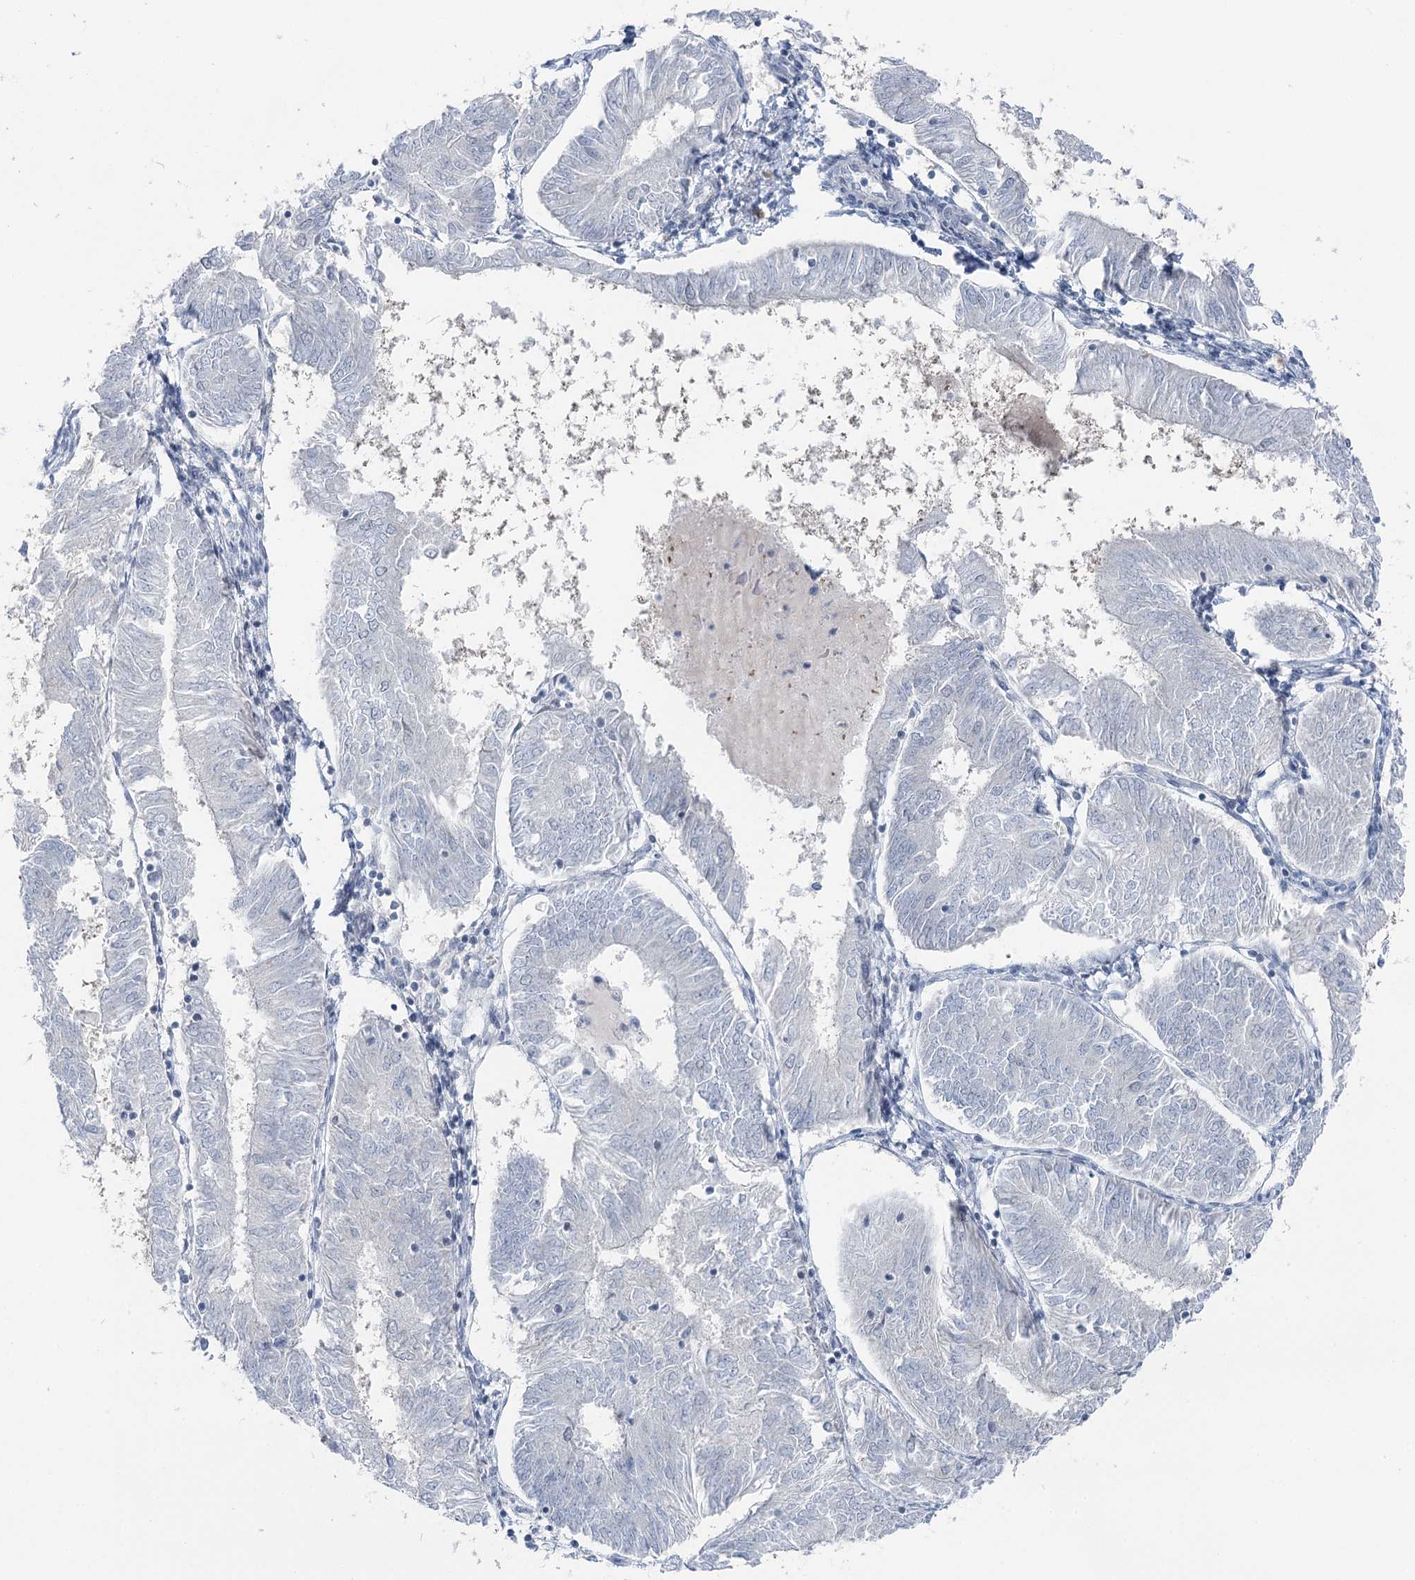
{"staining": {"intensity": "negative", "quantity": "none", "location": "none"}, "tissue": "endometrial cancer", "cell_type": "Tumor cells", "image_type": "cancer", "snomed": [{"axis": "morphology", "description": "Adenocarcinoma, NOS"}, {"axis": "topography", "description": "Endometrium"}], "caption": "There is no significant positivity in tumor cells of endometrial cancer (adenocarcinoma).", "gene": "STEEP1", "patient": {"sex": "female", "age": 58}}